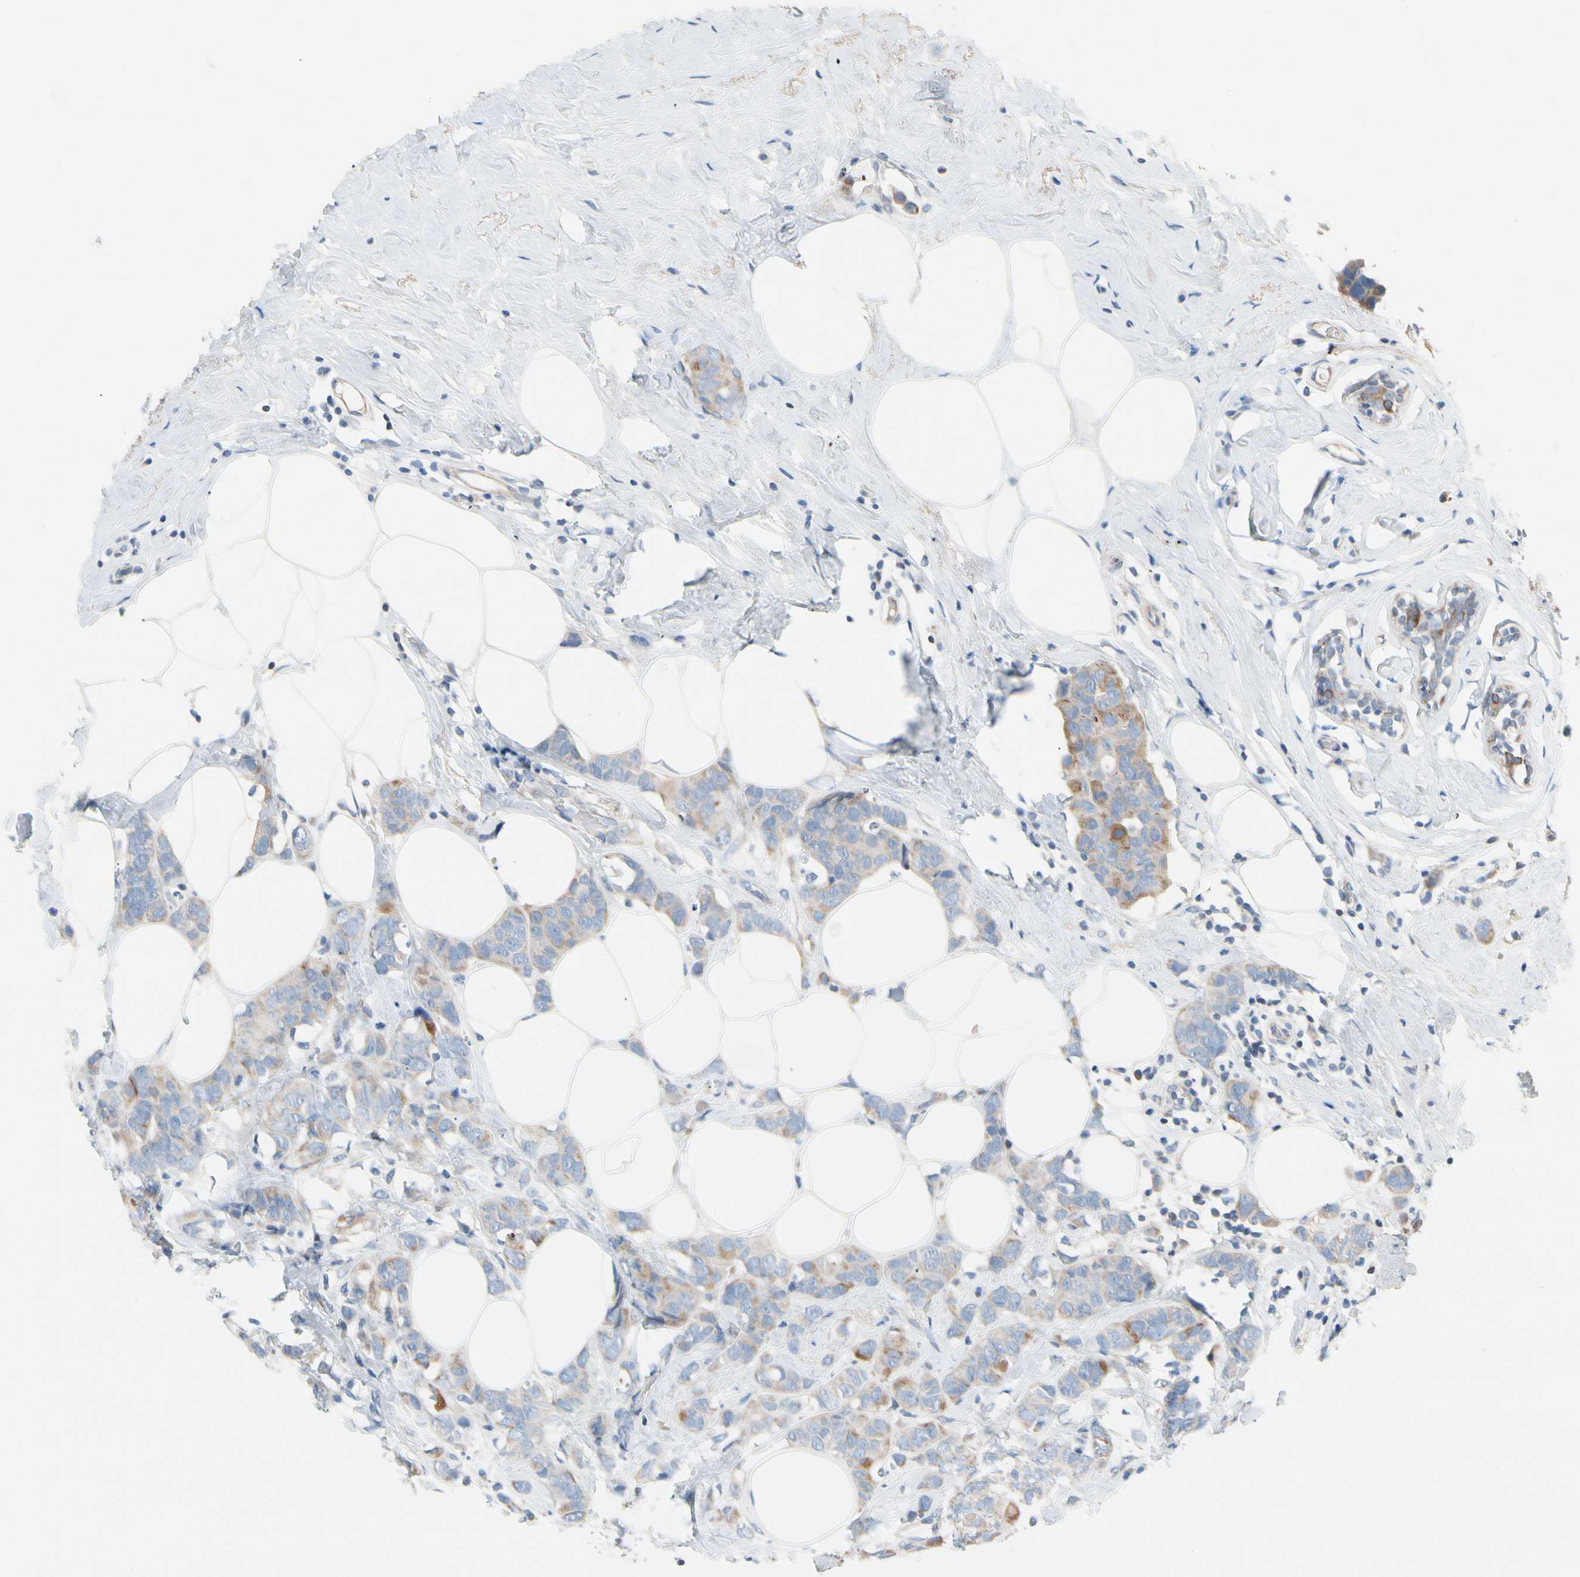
{"staining": {"intensity": "moderate", "quantity": "<25%", "location": "cytoplasmic/membranous"}, "tissue": "breast cancer", "cell_type": "Tumor cells", "image_type": "cancer", "snomed": [{"axis": "morphology", "description": "Normal tissue, NOS"}, {"axis": "morphology", "description": "Duct carcinoma"}, {"axis": "topography", "description": "Breast"}], "caption": "Protein expression analysis of breast infiltrating ductal carcinoma shows moderate cytoplasmic/membranous staining in approximately <25% of tumor cells. The staining was performed using DAB to visualize the protein expression in brown, while the nuclei were stained in blue with hematoxylin (Magnification: 20x).", "gene": "ZNF132", "patient": {"sex": "female", "age": 50}}